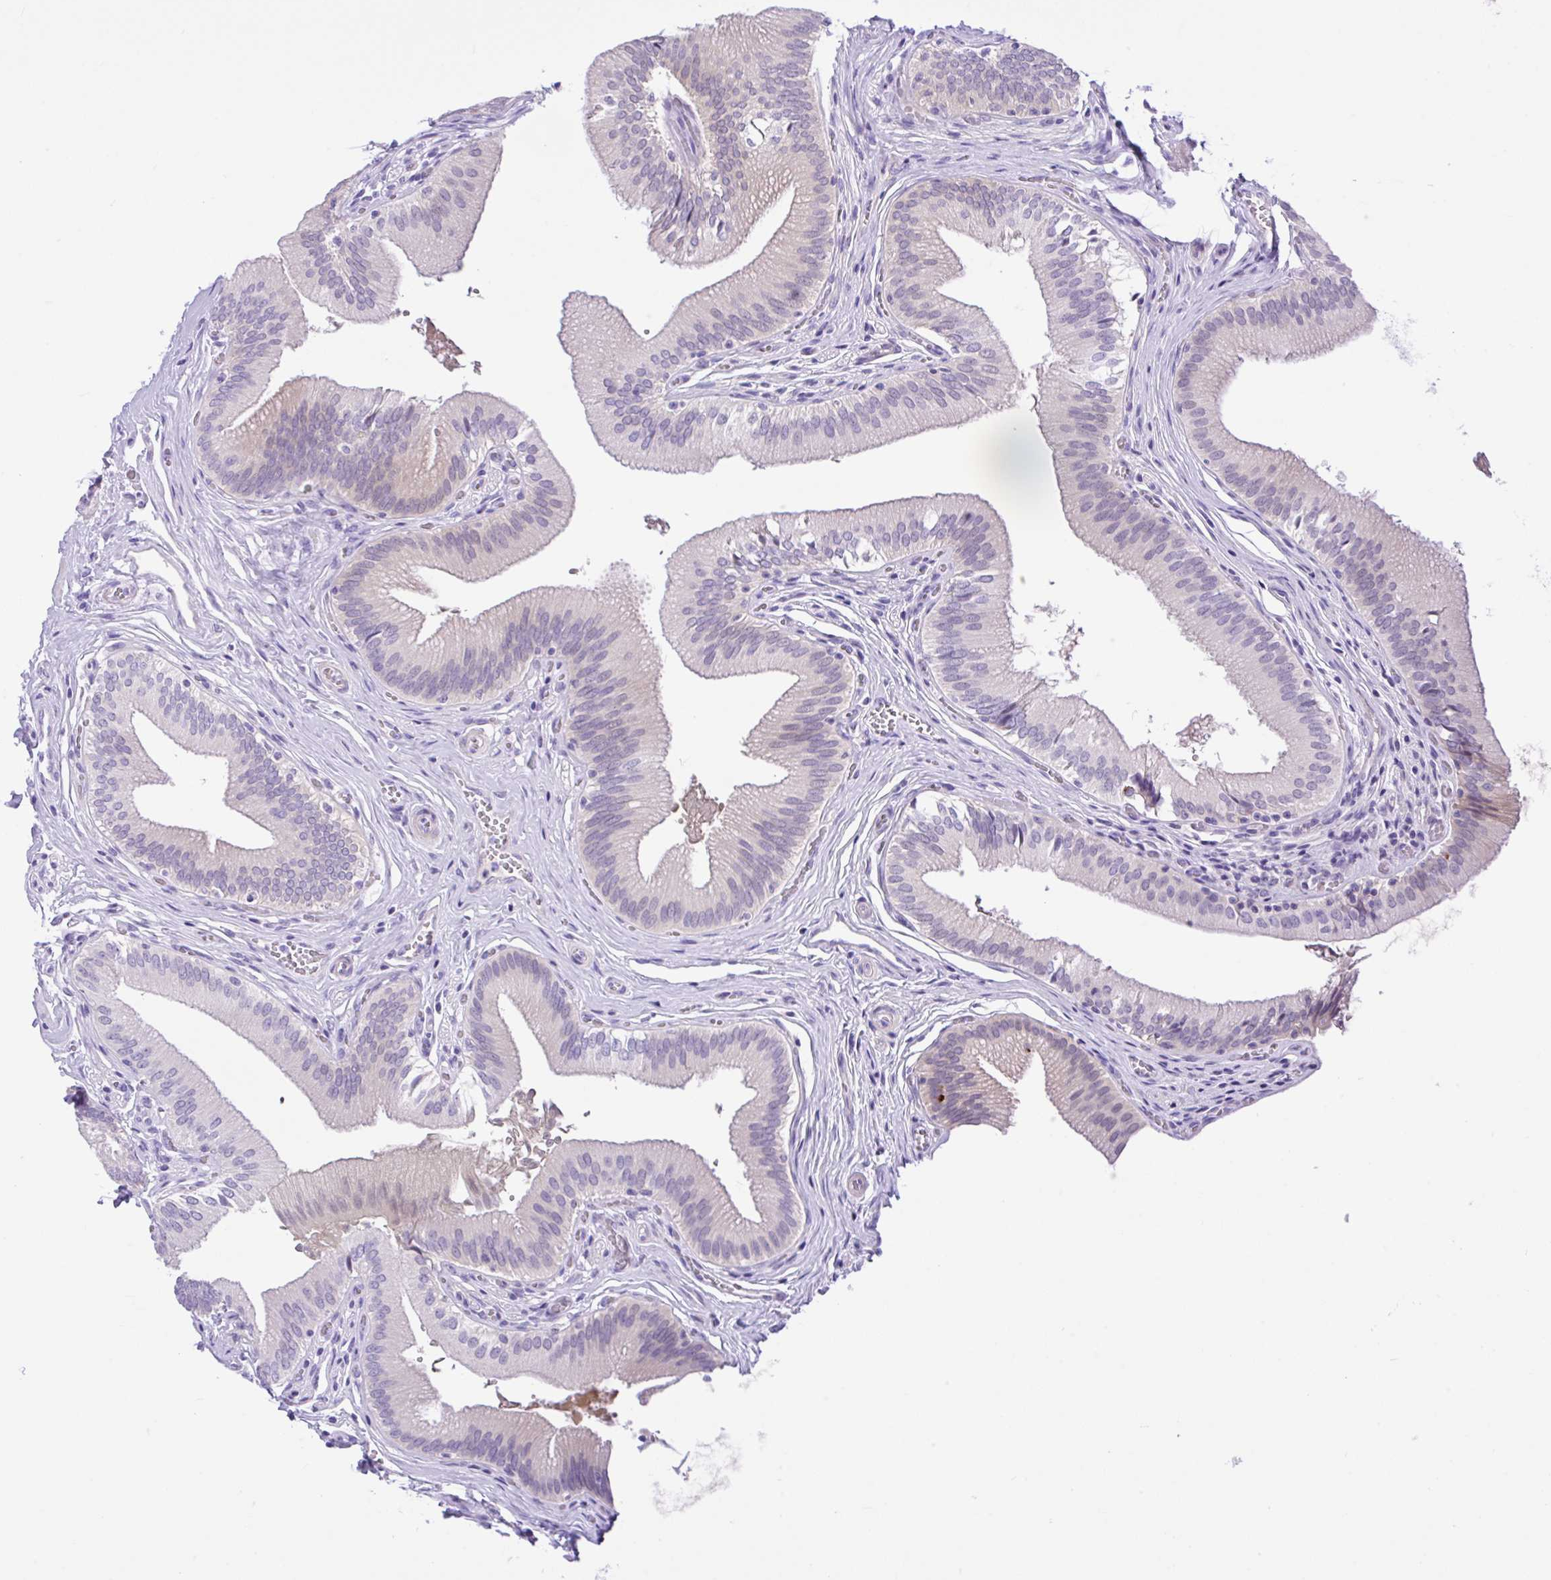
{"staining": {"intensity": "weak", "quantity": "25%-75%", "location": "cytoplasmic/membranous"}, "tissue": "gallbladder", "cell_type": "Glandular cells", "image_type": "normal", "snomed": [{"axis": "morphology", "description": "Normal tissue, NOS"}, {"axis": "topography", "description": "Gallbladder"}], "caption": "Immunohistochemical staining of normal gallbladder shows low levels of weak cytoplasmic/membranous positivity in about 25%-75% of glandular cells.", "gene": "ANO4", "patient": {"sex": "male", "age": 17}}